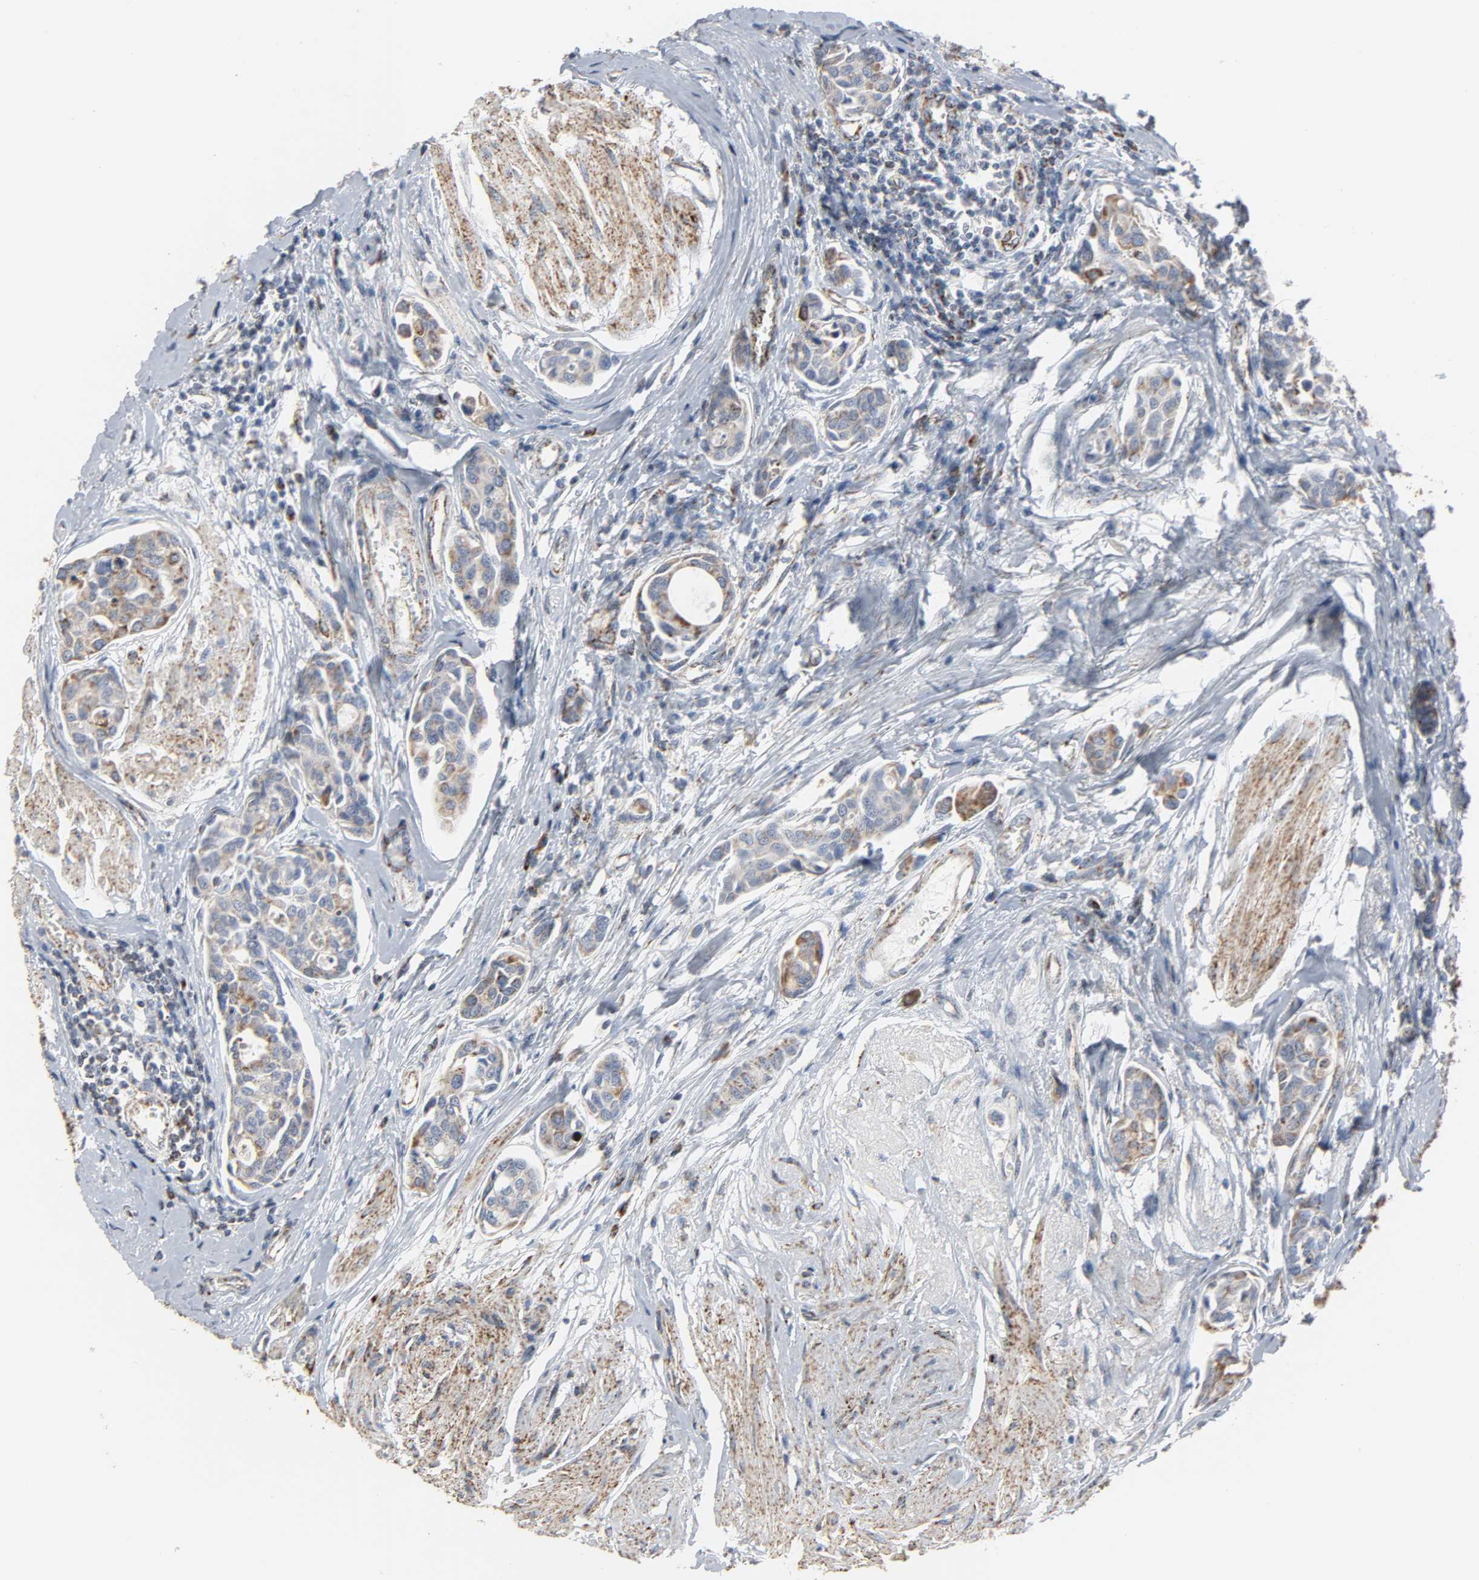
{"staining": {"intensity": "weak", "quantity": "<25%", "location": "cytoplasmic/membranous"}, "tissue": "urothelial cancer", "cell_type": "Tumor cells", "image_type": "cancer", "snomed": [{"axis": "morphology", "description": "Urothelial carcinoma, High grade"}, {"axis": "topography", "description": "Urinary bladder"}], "caption": "Immunohistochemistry image of human urothelial cancer stained for a protein (brown), which exhibits no staining in tumor cells. (Stains: DAB (3,3'-diaminobenzidine) immunohistochemistry (IHC) with hematoxylin counter stain, Microscopy: brightfield microscopy at high magnification).", "gene": "ACAT1", "patient": {"sex": "male", "age": 78}}